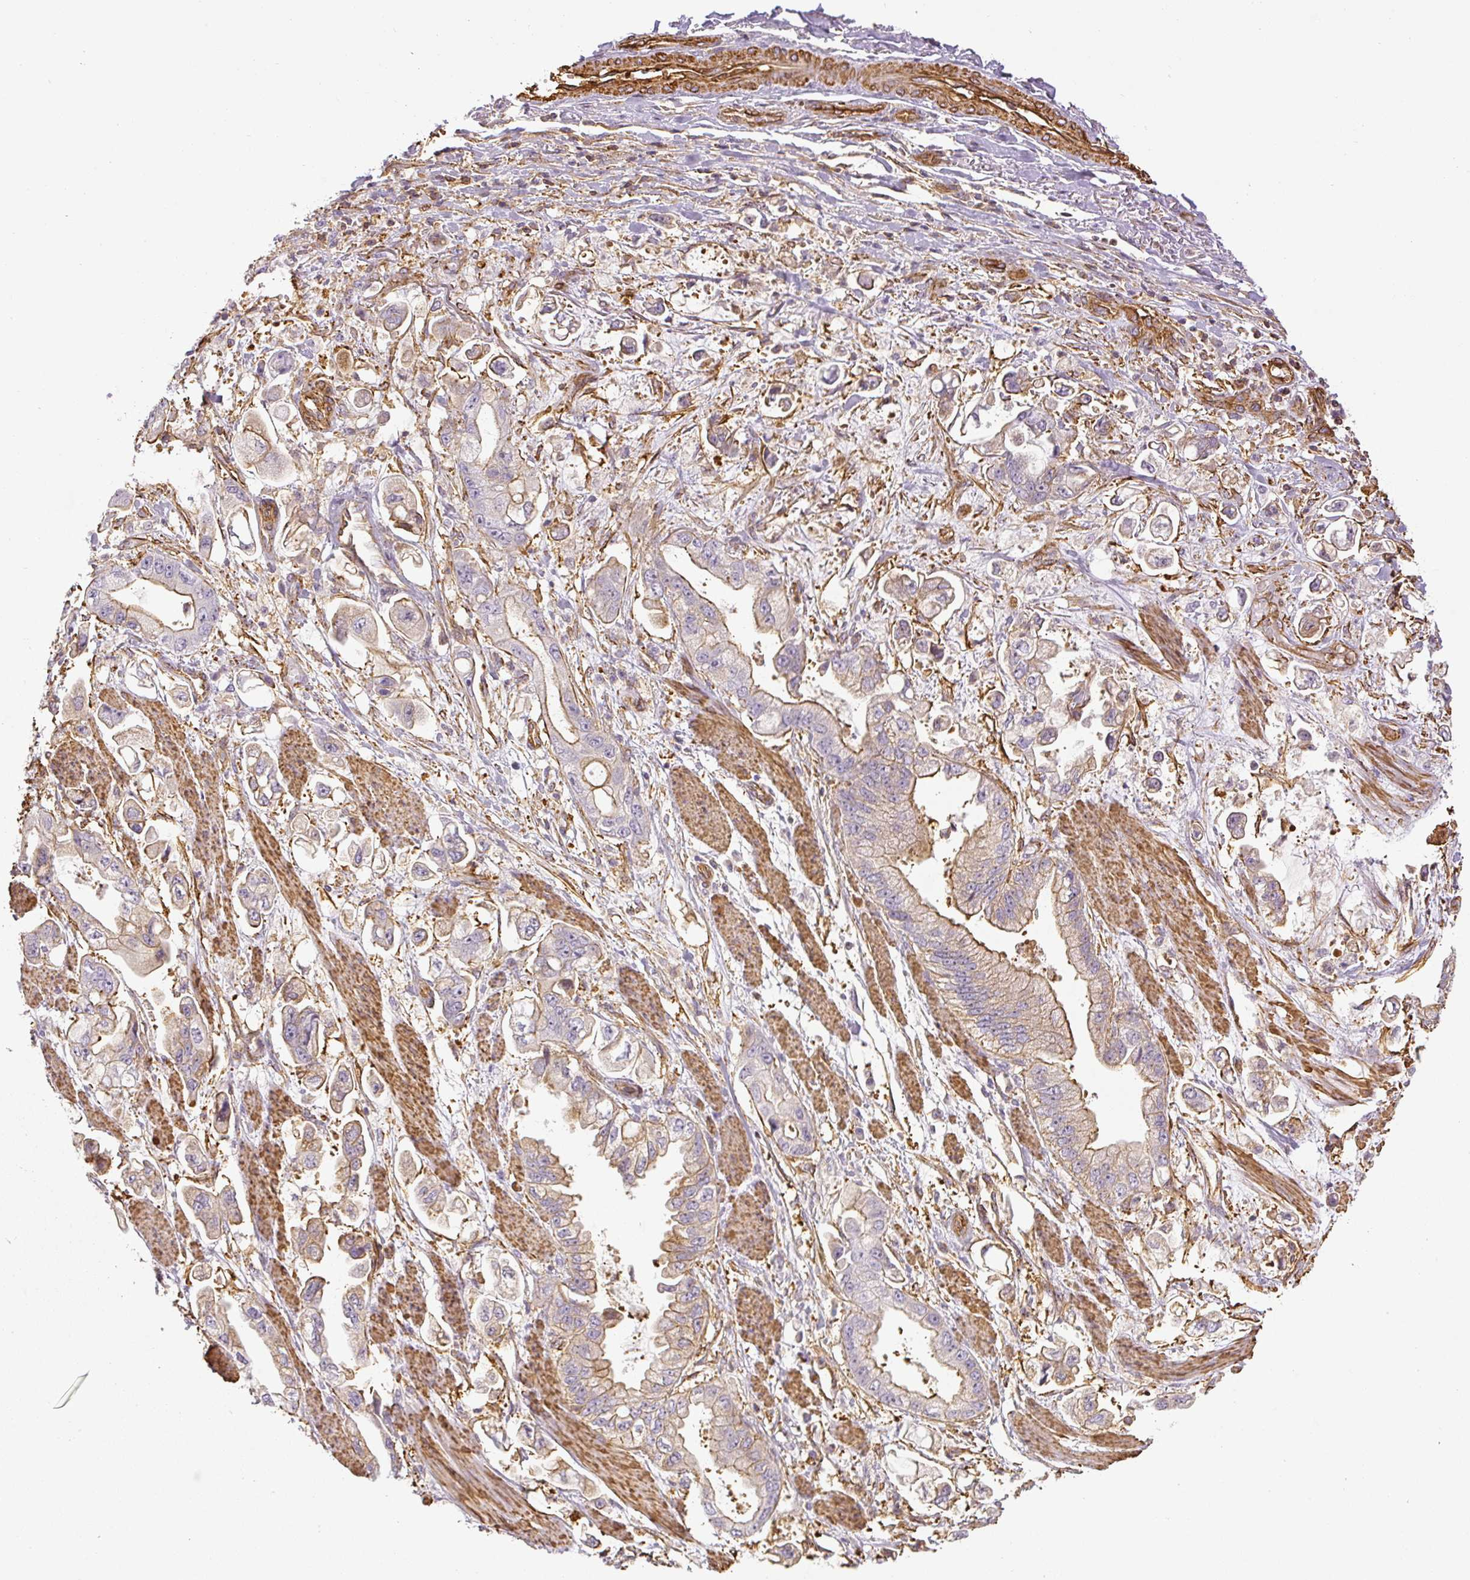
{"staining": {"intensity": "moderate", "quantity": "<25%", "location": "cytoplasmic/membranous"}, "tissue": "stomach cancer", "cell_type": "Tumor cells", "image_type": "cancer", "snomed": [{"axis": "morphology", "description": "Adenocarcinoma, NOS"}, {"axis": "topography", "description": "Stomach"}], "caption": "The histopathology image exhibits staining of stomach adenocarcinoma, revealing moderate cytoplasmic/membranous protein staining (brown color) within tumor cells.", "gene": "MYL12A", "patient": {"sex": "male", "age": 62}}